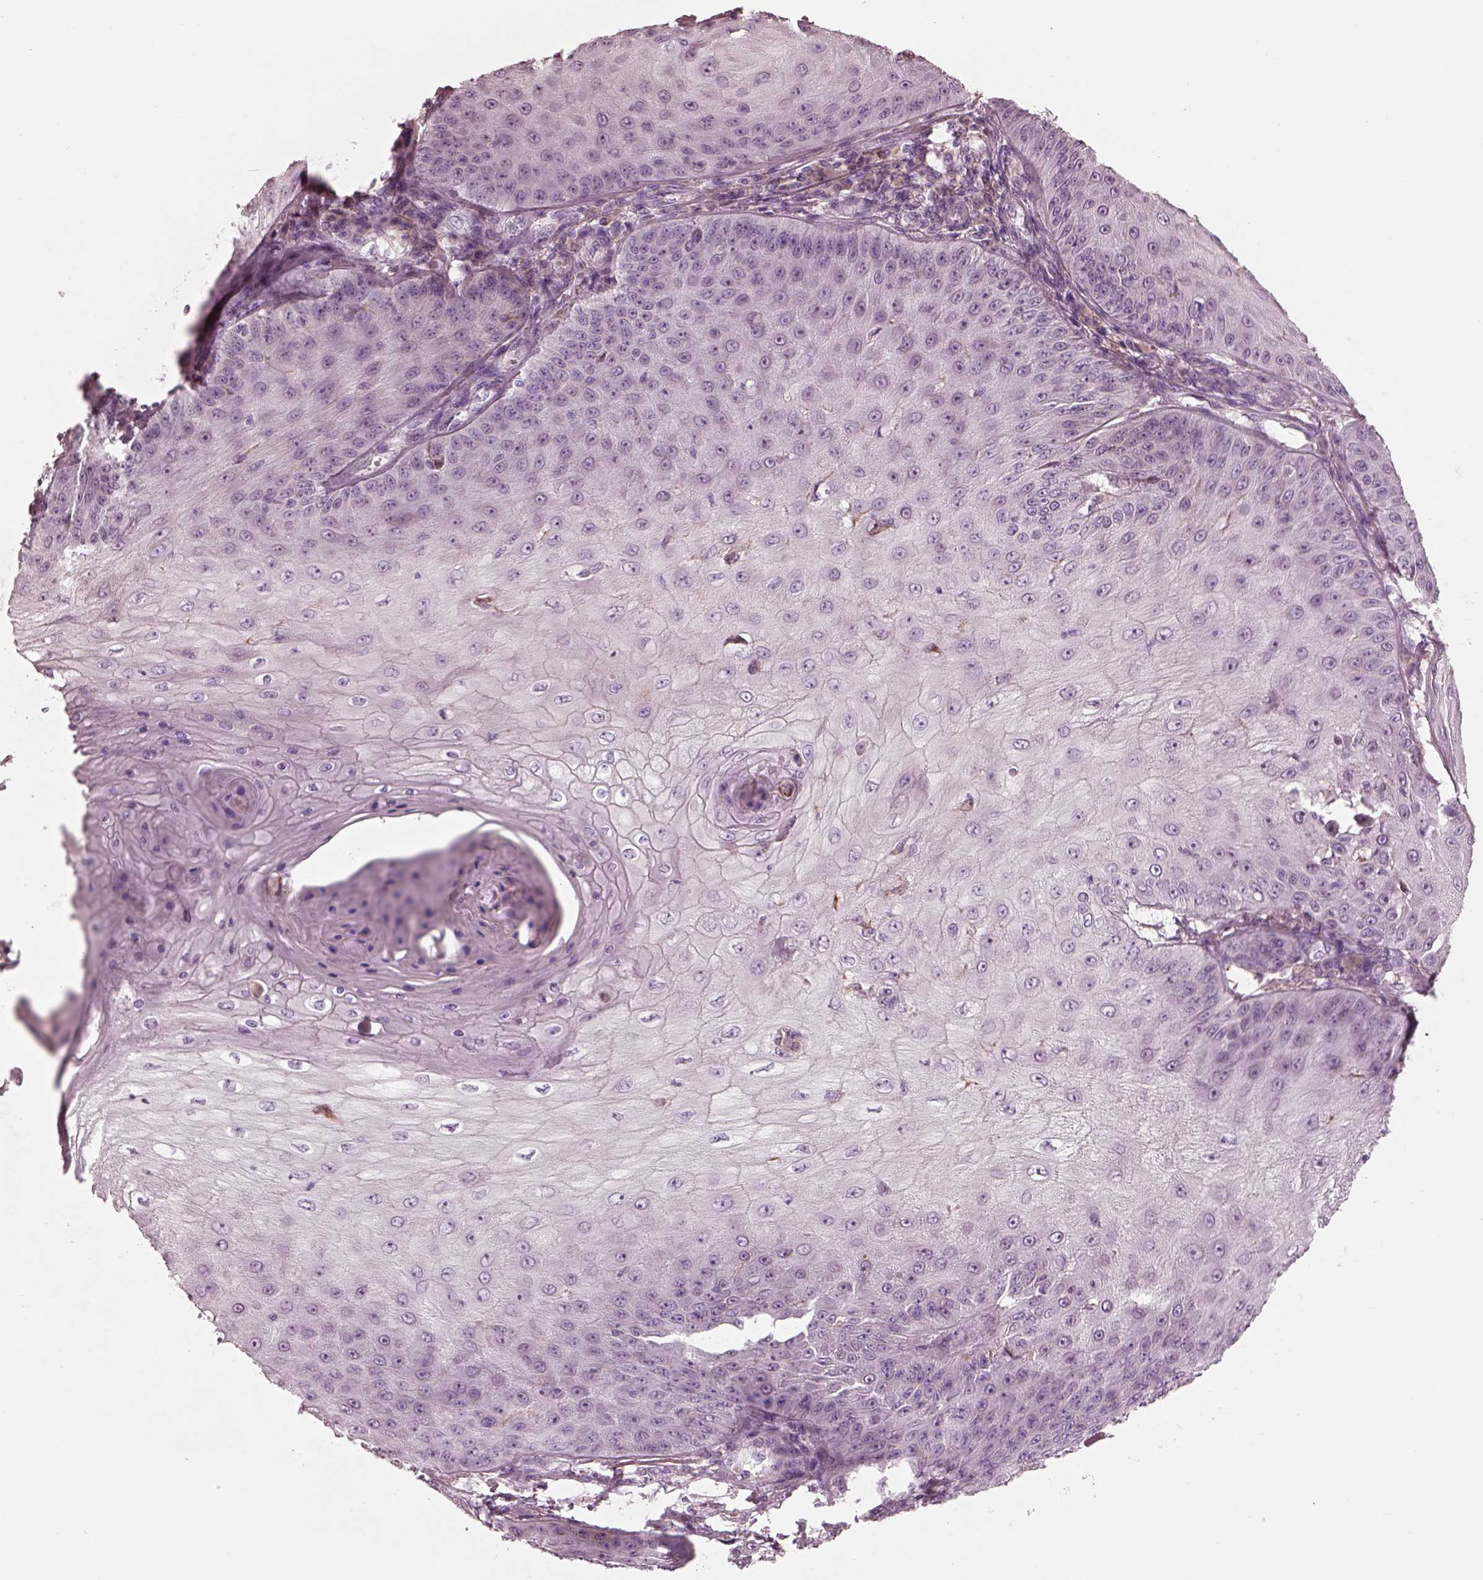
{"staining": {"intensity": "negative", "quantity": "none", "location": "none"}, "tissue": "skin cancer", "cell_type": "Tumor cells", "image_type": "cancer", "snomed": [{"axis": "morphology", "description": "Squamous cell carcinoma, NOS"}, {"axis": "topography", "description": "Skin"}], "caption": "Immunohistochemistry of human squamous cell carcinoma (skin) shows no positivity in tumor cells. Nuclei are stained in blue.", "gene": "CADM2", "patient": {"sex": "male", "age": 70}}